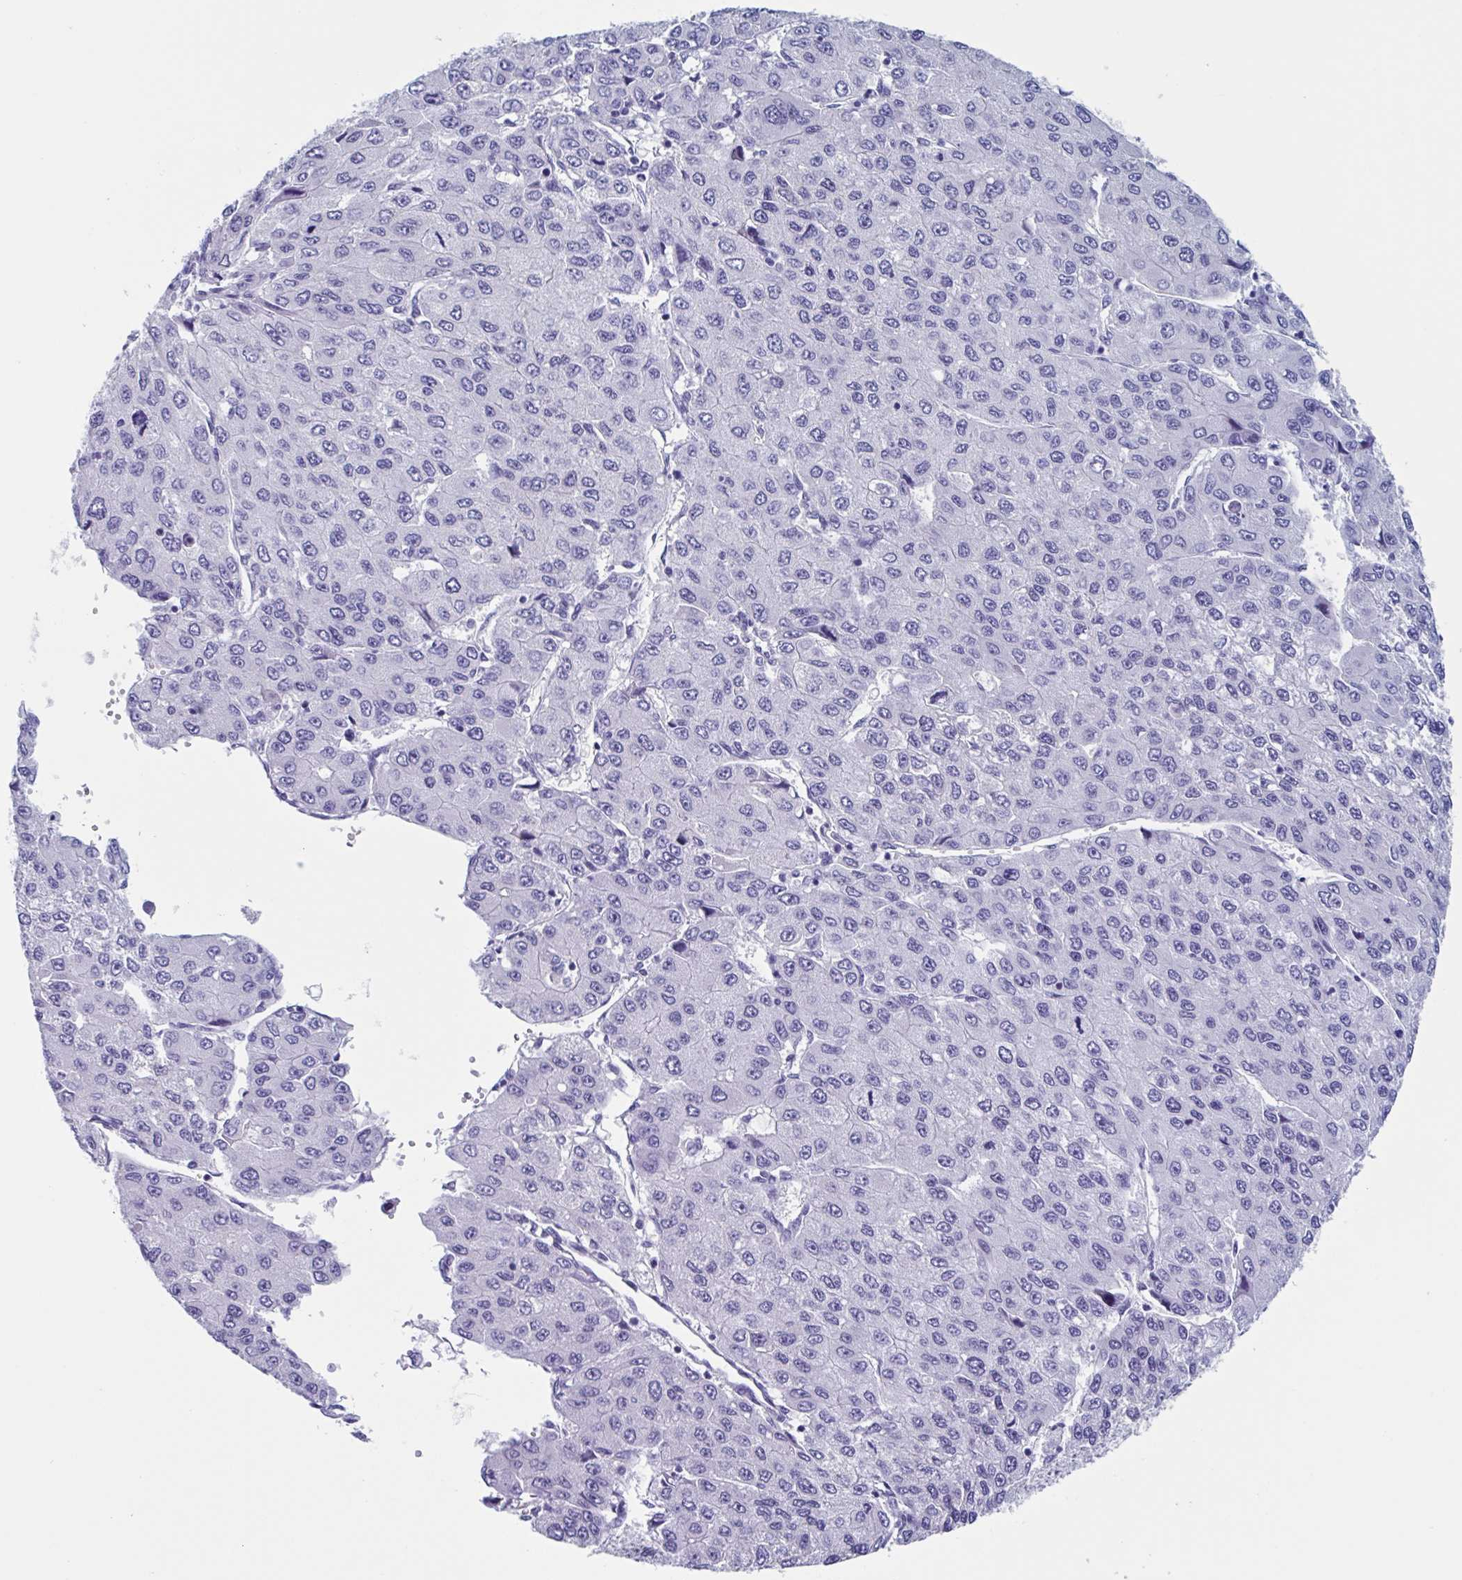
{"staining": {"intensity": "negative", "quantity": "none", "location": "none"}, "tissue": "liver cancer", "cell_type": "Tumor cells", "image_type": "cancer", "snomed": [{"axis": "morphology", "description": "Carcinoma, Hepatocellular, NOS"}, {"axis": "topography", "description": "Liver"}], "caption": "There is no significant staining in tumor cells of hepatocellular carcinoma (liver).", "gene": "USP35", "patient": {"sex": "female", "age": 66}}